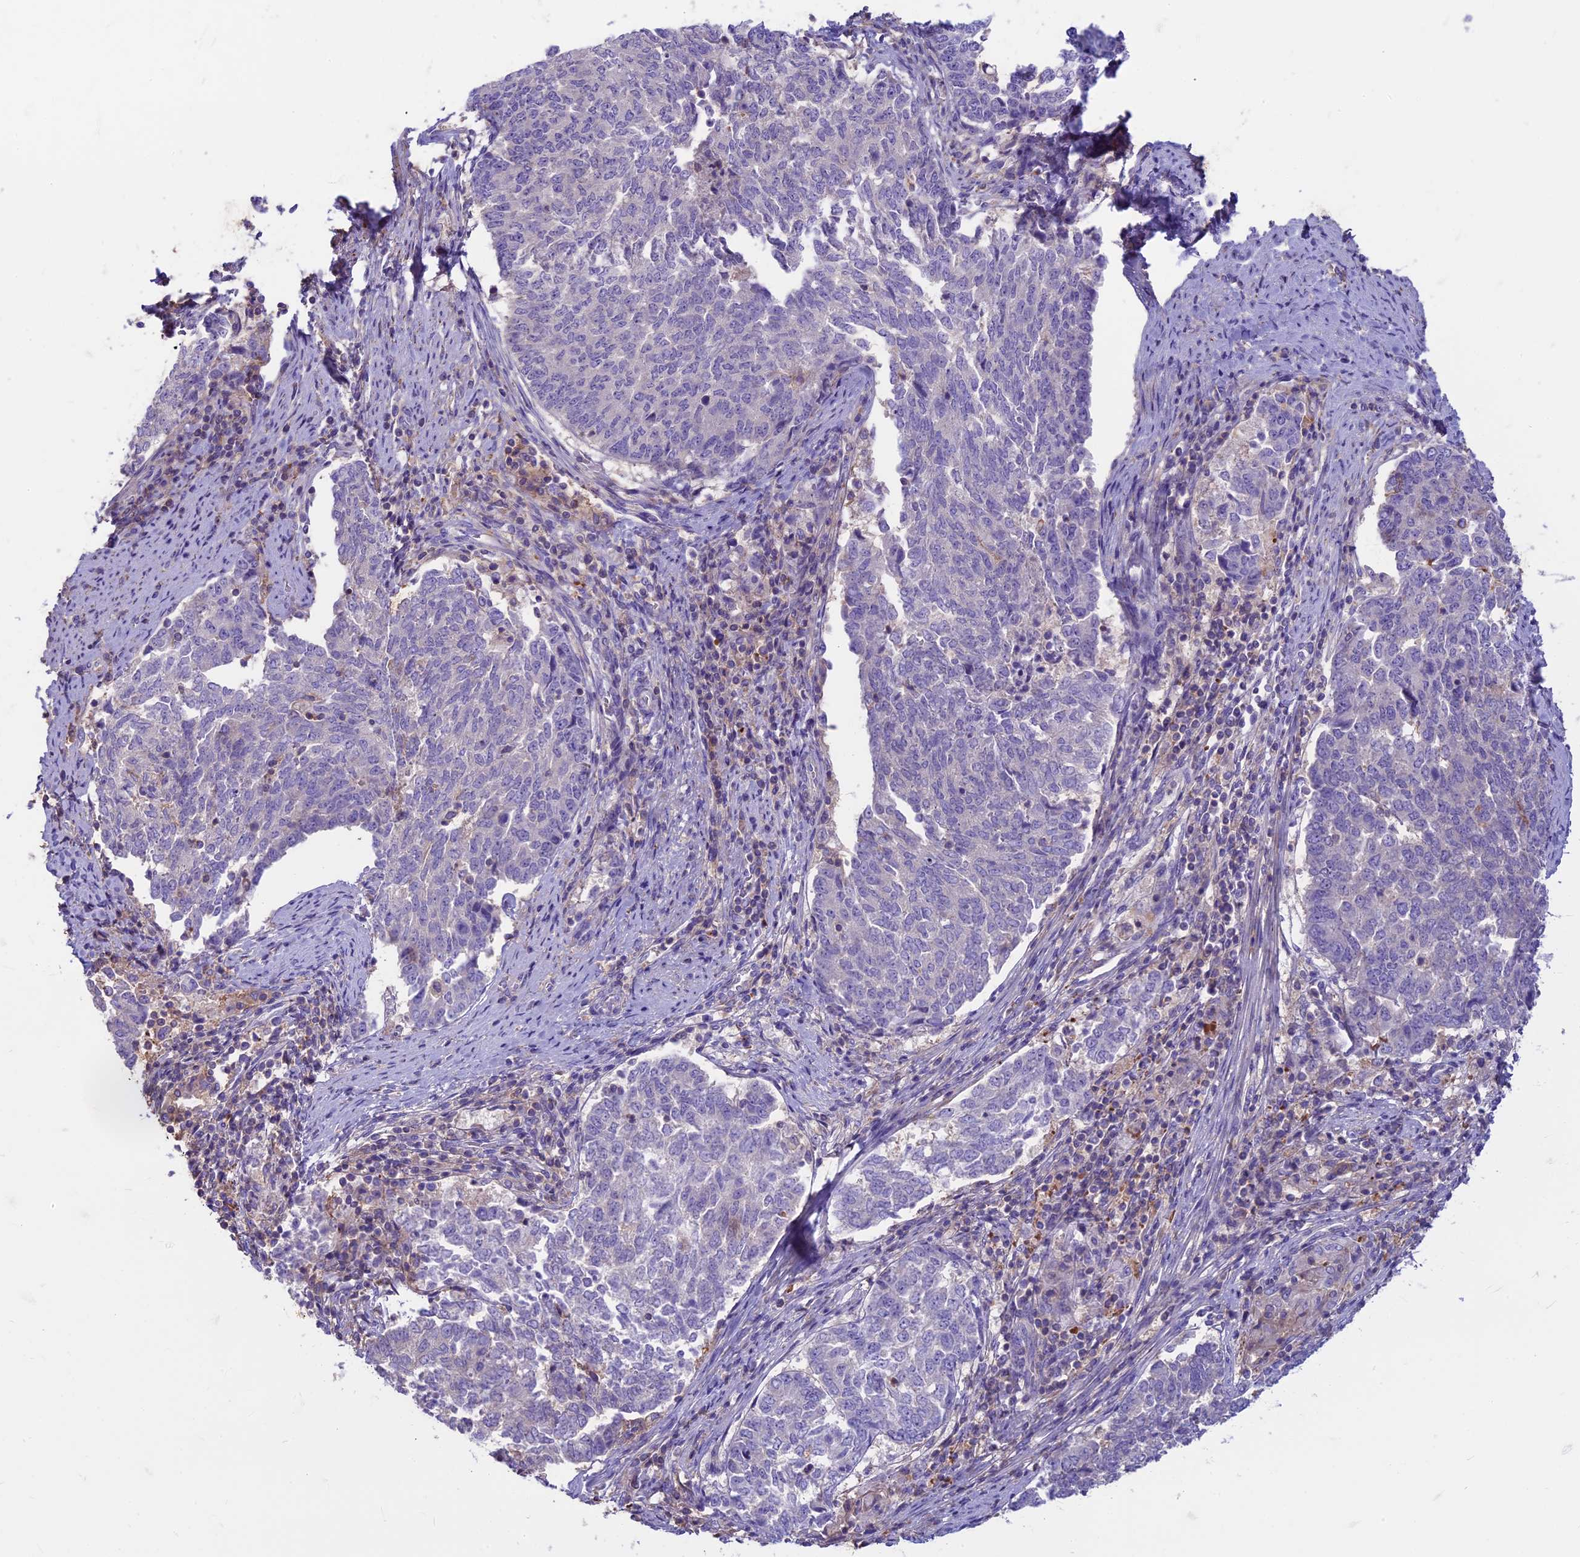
{"staining": {"intensity": "negative", "quantity": "none", "location": "none"}, "tissue": "endometrial cancer", "cell_type": "Tumor cells", "image_type": "cancer", "snomed": [{"axis": "morphology", "description": "Adenocarcinoma, NOS"}, {"axis": "topography", "description": "Endometrium"}], "caption": "An immunohistochemistry micrograph of endometrial cancer is shown. There is no staining in tumor cells of endometrial cancer.", "gene": "CDAN1", "patient": {"sex": "female", "age": 80}}